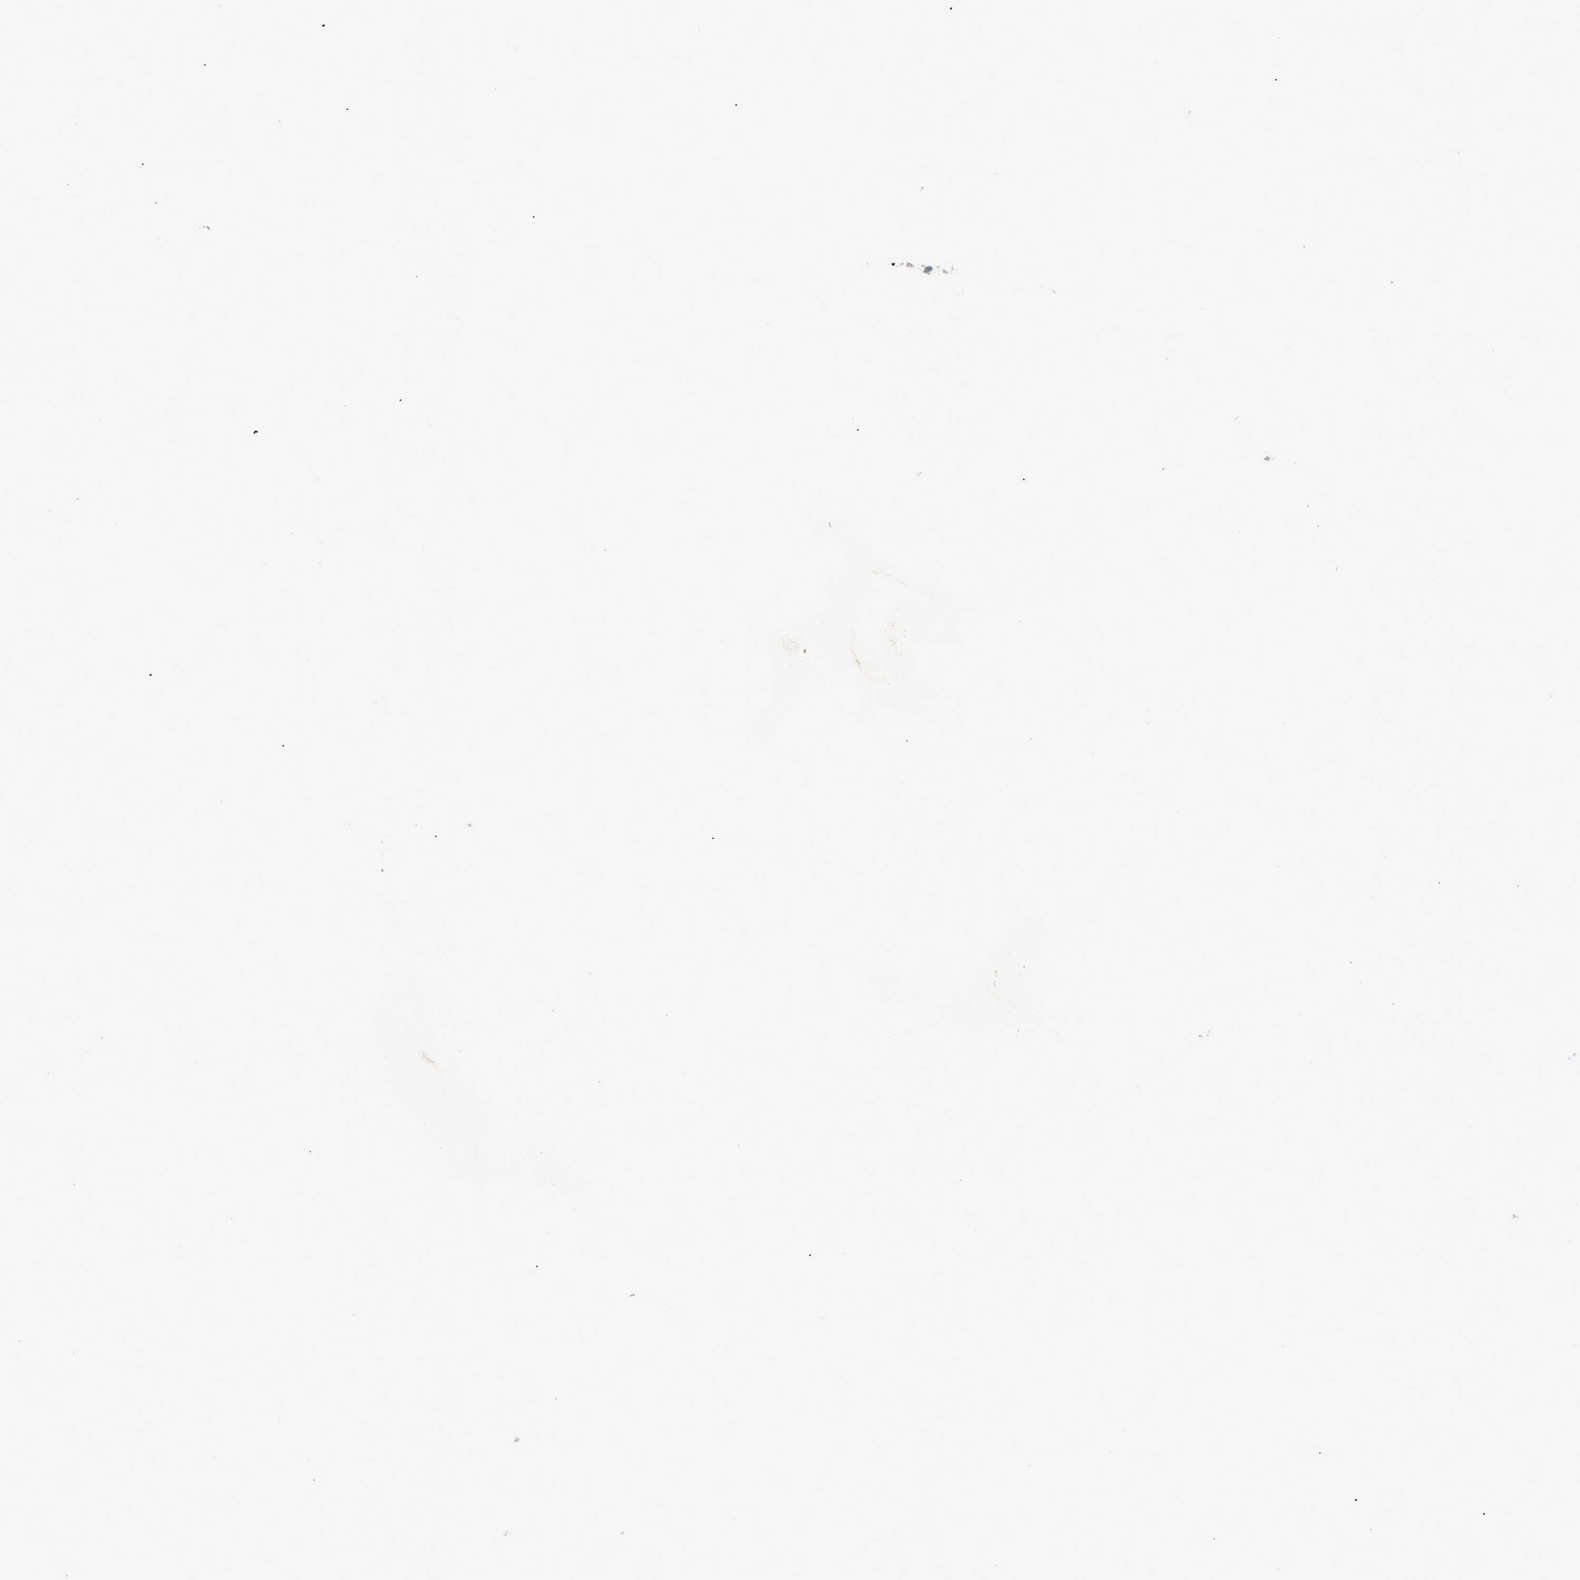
{"staining": {"intensity": "strong", "quantity": ">75%", "location": "nuclear"}, "tissue": "urothelial cancer", "cell_type": "Tumor cells", "image_type": "cancer", "snomed": [{"axis": "morphology", "description": "Urothelial carcinoma, Low grade"}, {"axis": "morphology", "description": "Urothelial carcinoma, High grade"}, {"axis": "topography", "description": "Urinary bladder"}], "caption": "Immunohistochemical staining of human urothelial cancer reveals high levels of strong nuclear staining in approximately >75% of tumor cells.", "gene": "CALHM3", "patient": {"sex": "male", "age": 35}}